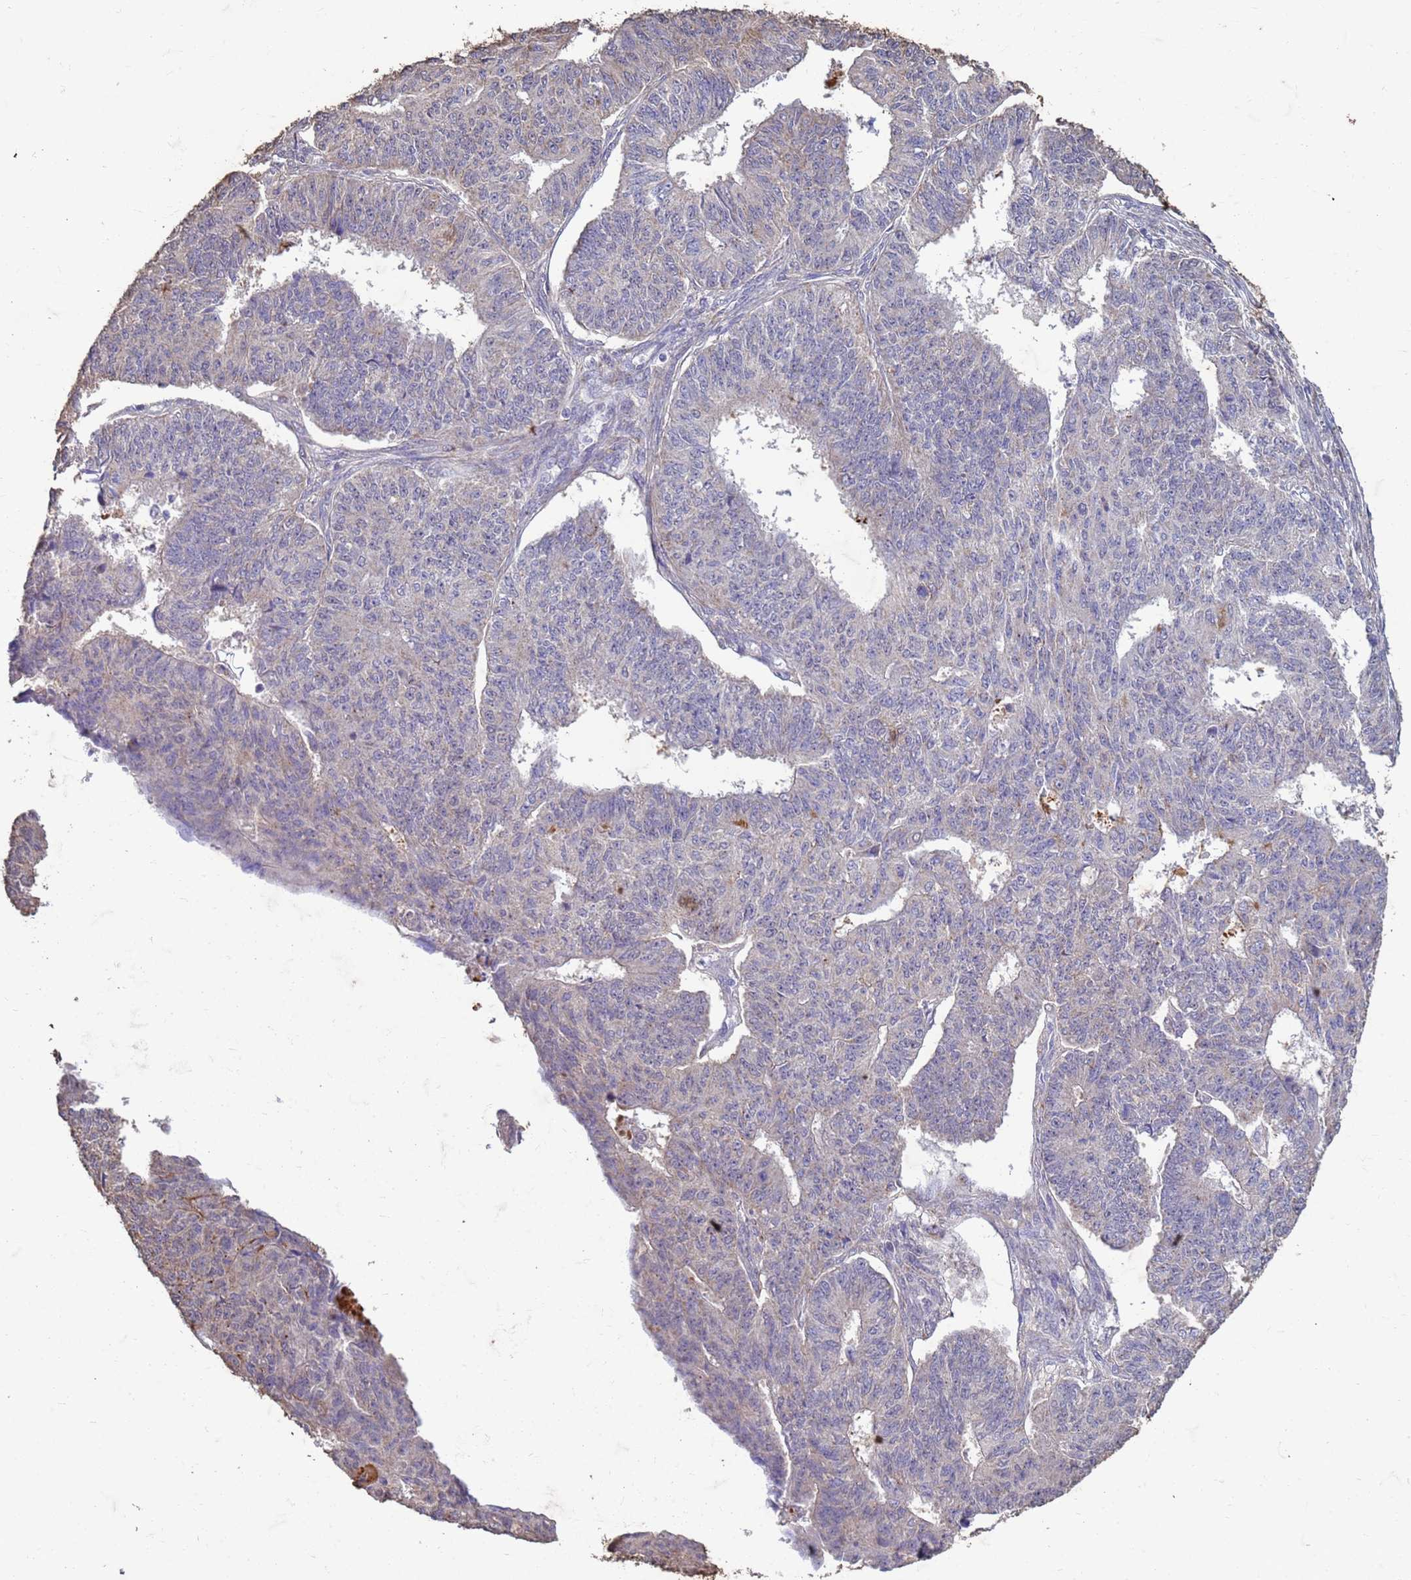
{"staining": {"intensity": "negative", "quantity": "none", "location": "none"}, "tissue": "endometrial cancer", "cell_type": "Tumor cells", "image_type": "cancer", "snomed": [{"axis": "morphology", "description": "Adenocarcinoma, NOS"}, {"axis": "topography", "description": "Endometrium"}], "caption": "Immunohistochemistry micrograph of endometrial cancer stained for a protein (brown), which exhibits no staining in tumor cells.", "gene": "SLC25A15", "patient": {"sex": "female", "age": 32}}